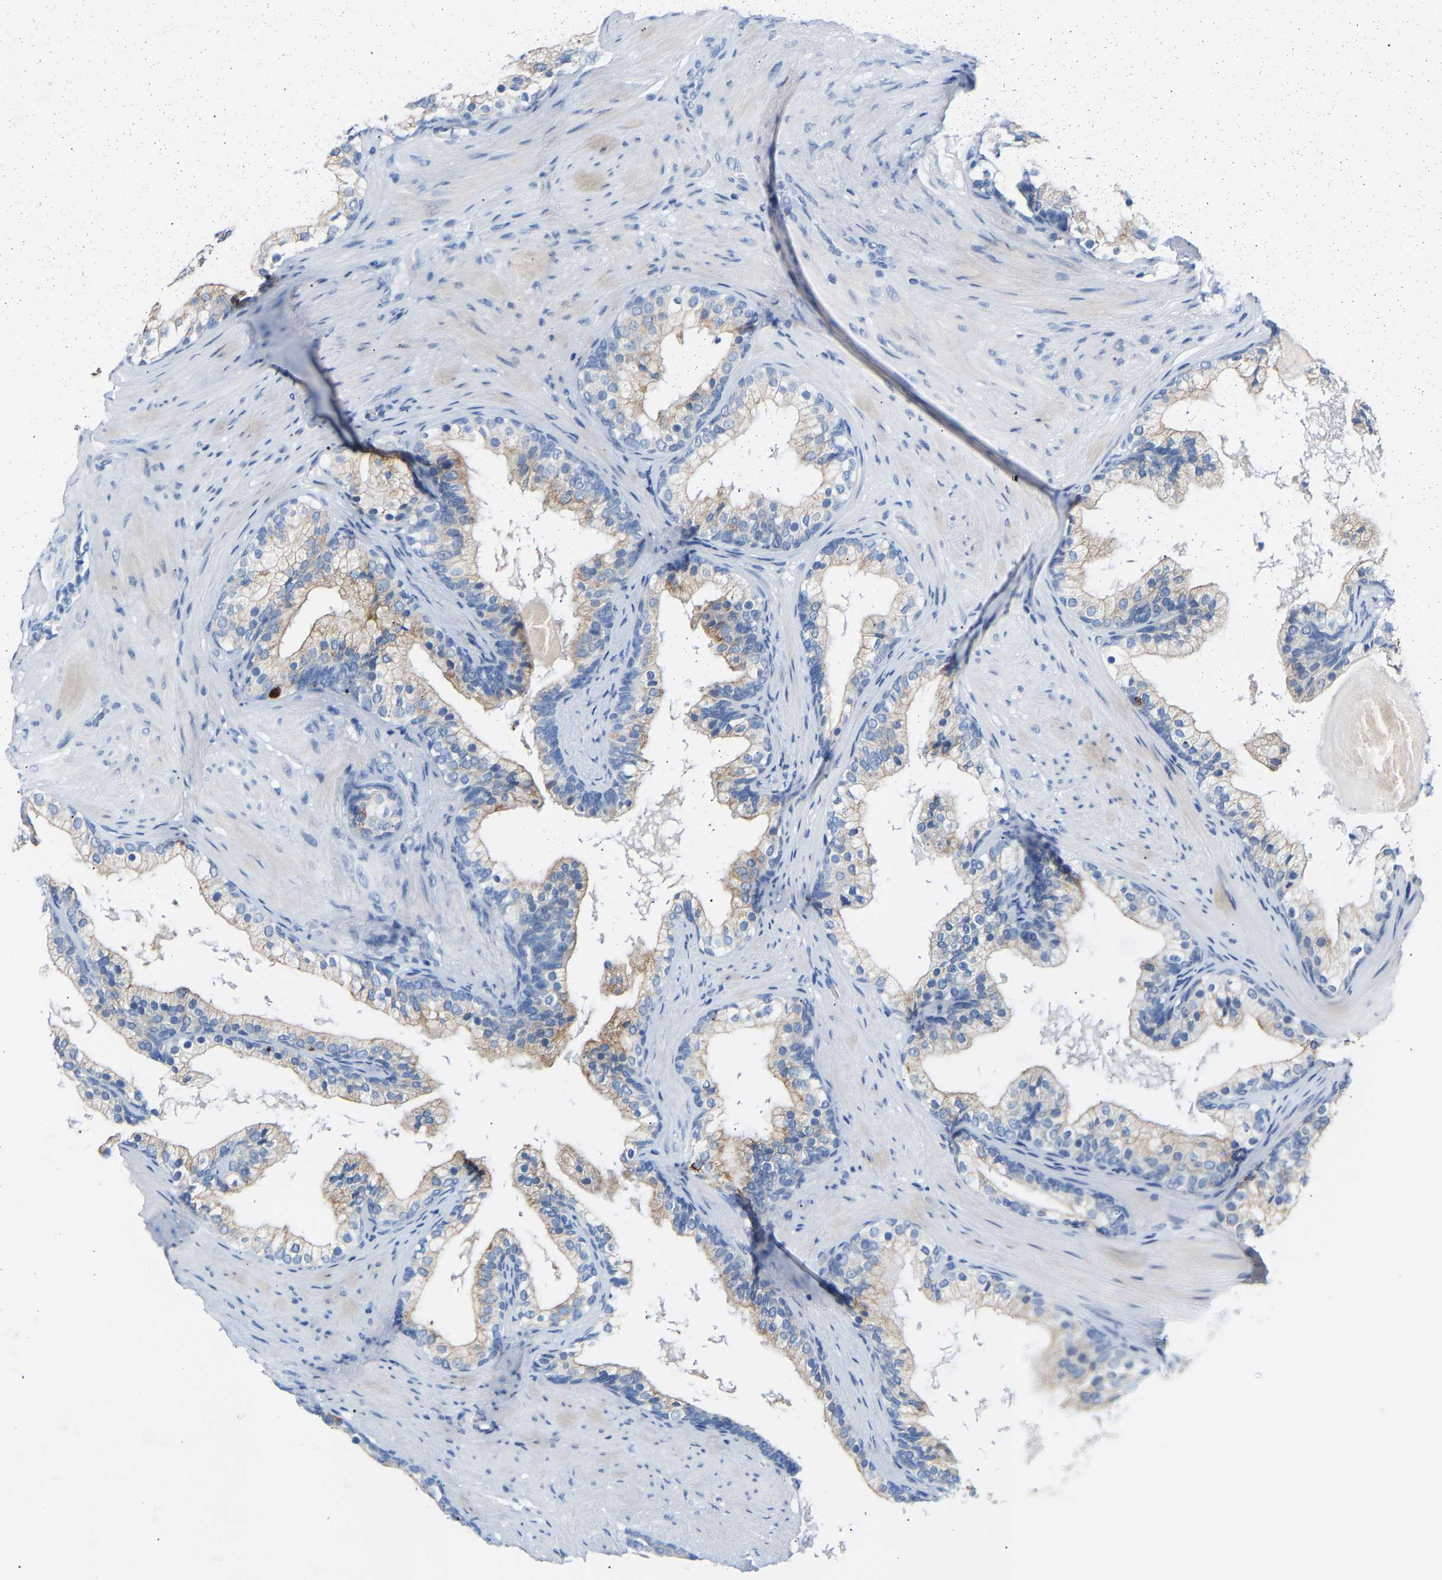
{"staining": {"intensity": "weak", "quantity": ">75%", "location": "cytoplasmic/membranous"}, "tissue": "prostate cancer", "cell_type": "Tumor cells", "image_type": "cancer", "snomed": [{"axis": "morphology", "description": "Adenocarcinoma, Low grade"}, {"axis": "topography", "description": "Prostate"}], "caption": "Tumor cells exhibit low levels of weak cytoplasmic/membranous positivity in about >75% of cells in prostate low-grade adenocarcinoma.", "gene": "PEX1", "patient": {"sex": "male", "age": 69}}